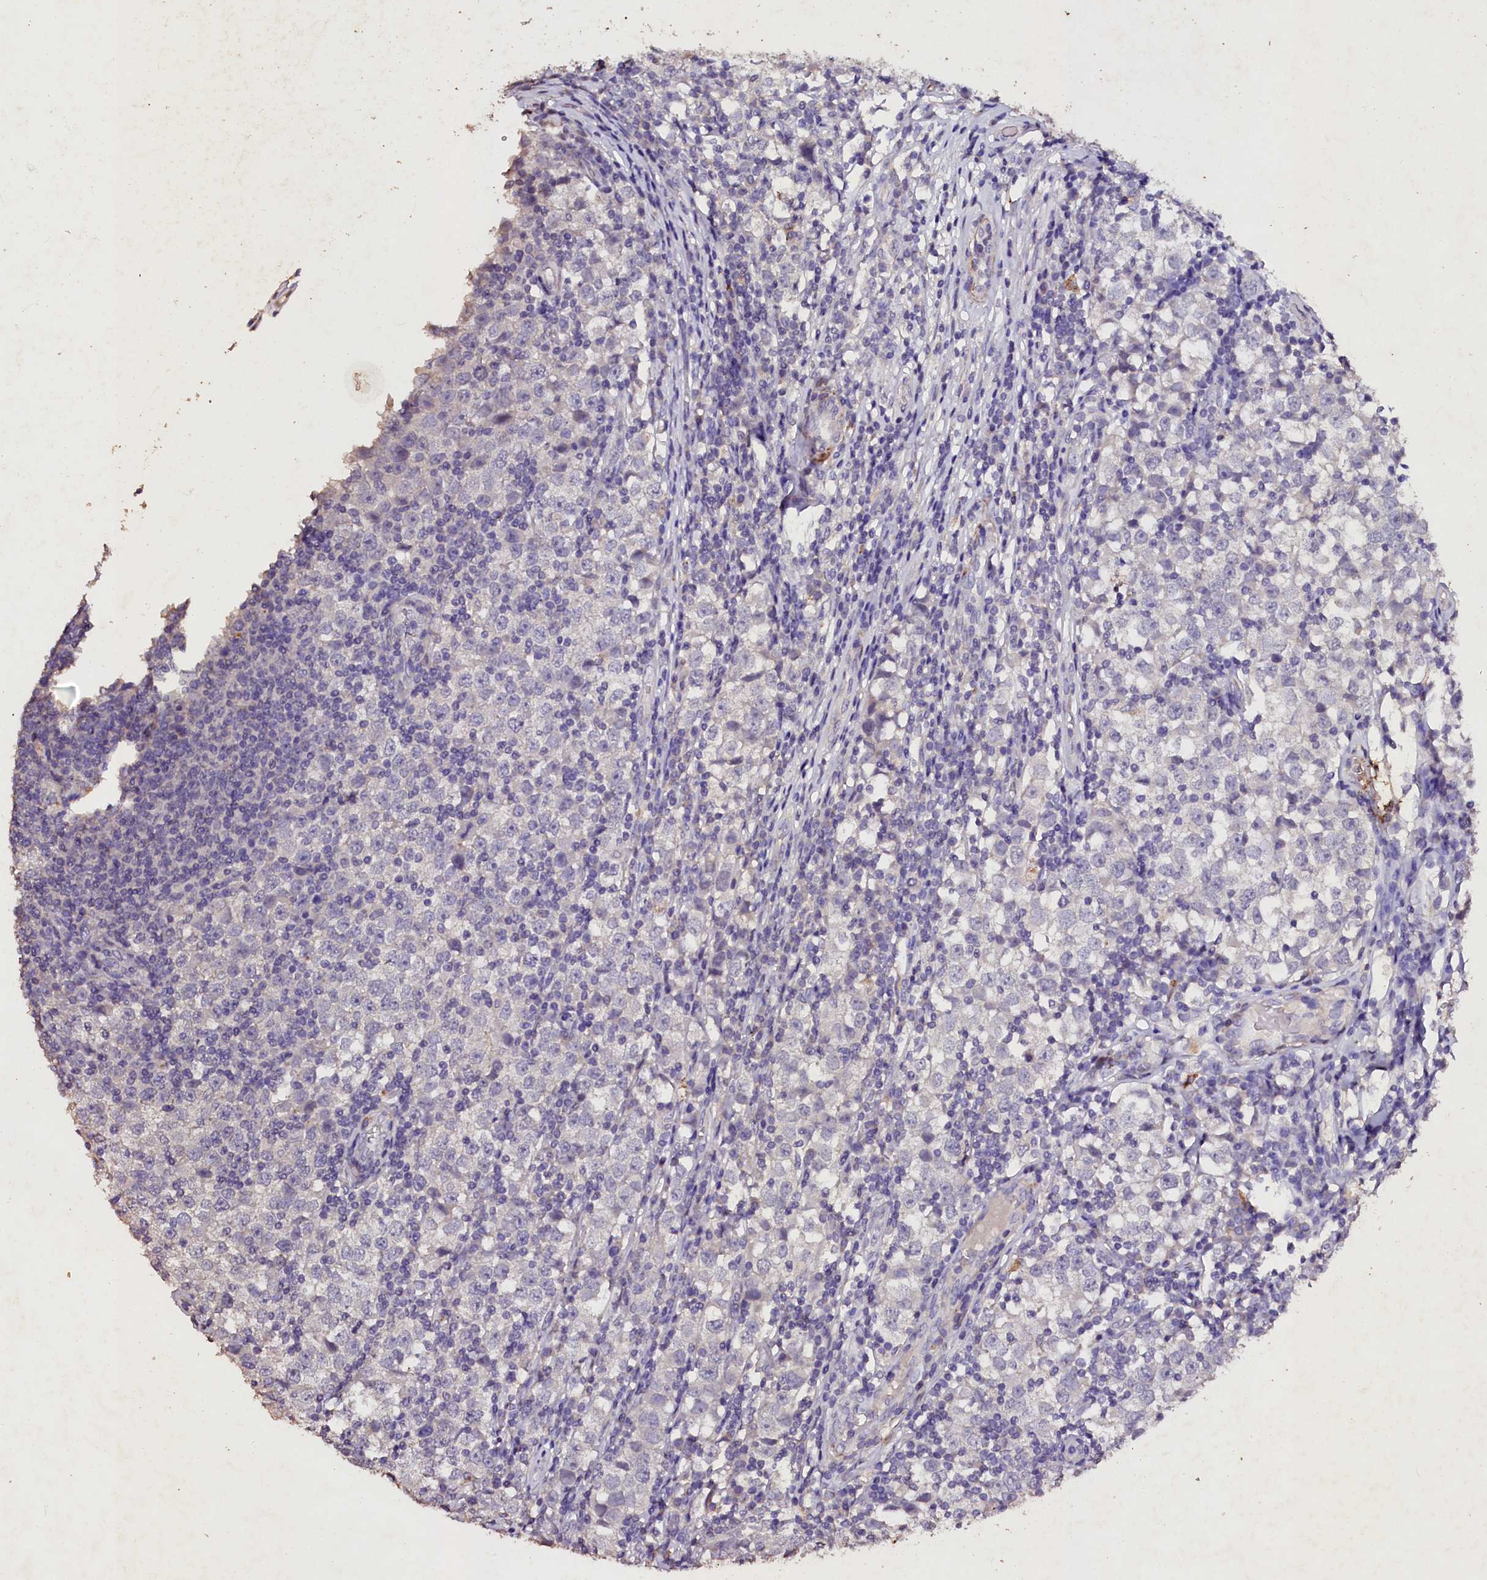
{"staining": {"intensity": "negative", "quantity": "none", "location": "none"}, "tissue": "testis cancer", "cell_type": "Tumor cells", "image_type": "cancer", "snomed": [{"axis": "morphology", "description": "Seminoma, NOS"}, {"axis": "topography", "description": "Testis"}], "caption": "This image is of testis cancer (seminoma) stained with IHC to label a protein in brown with the nuclei are counter-stained blue. There is no expression in tumor cells. The staining was performed using DAB to visualize the protein expression in brown, while the nuclei were stained in blue with hematoxylin (Magnification: 20x).", "gene": "VPS36", "patient": {"sex": "male", "age": 65}}